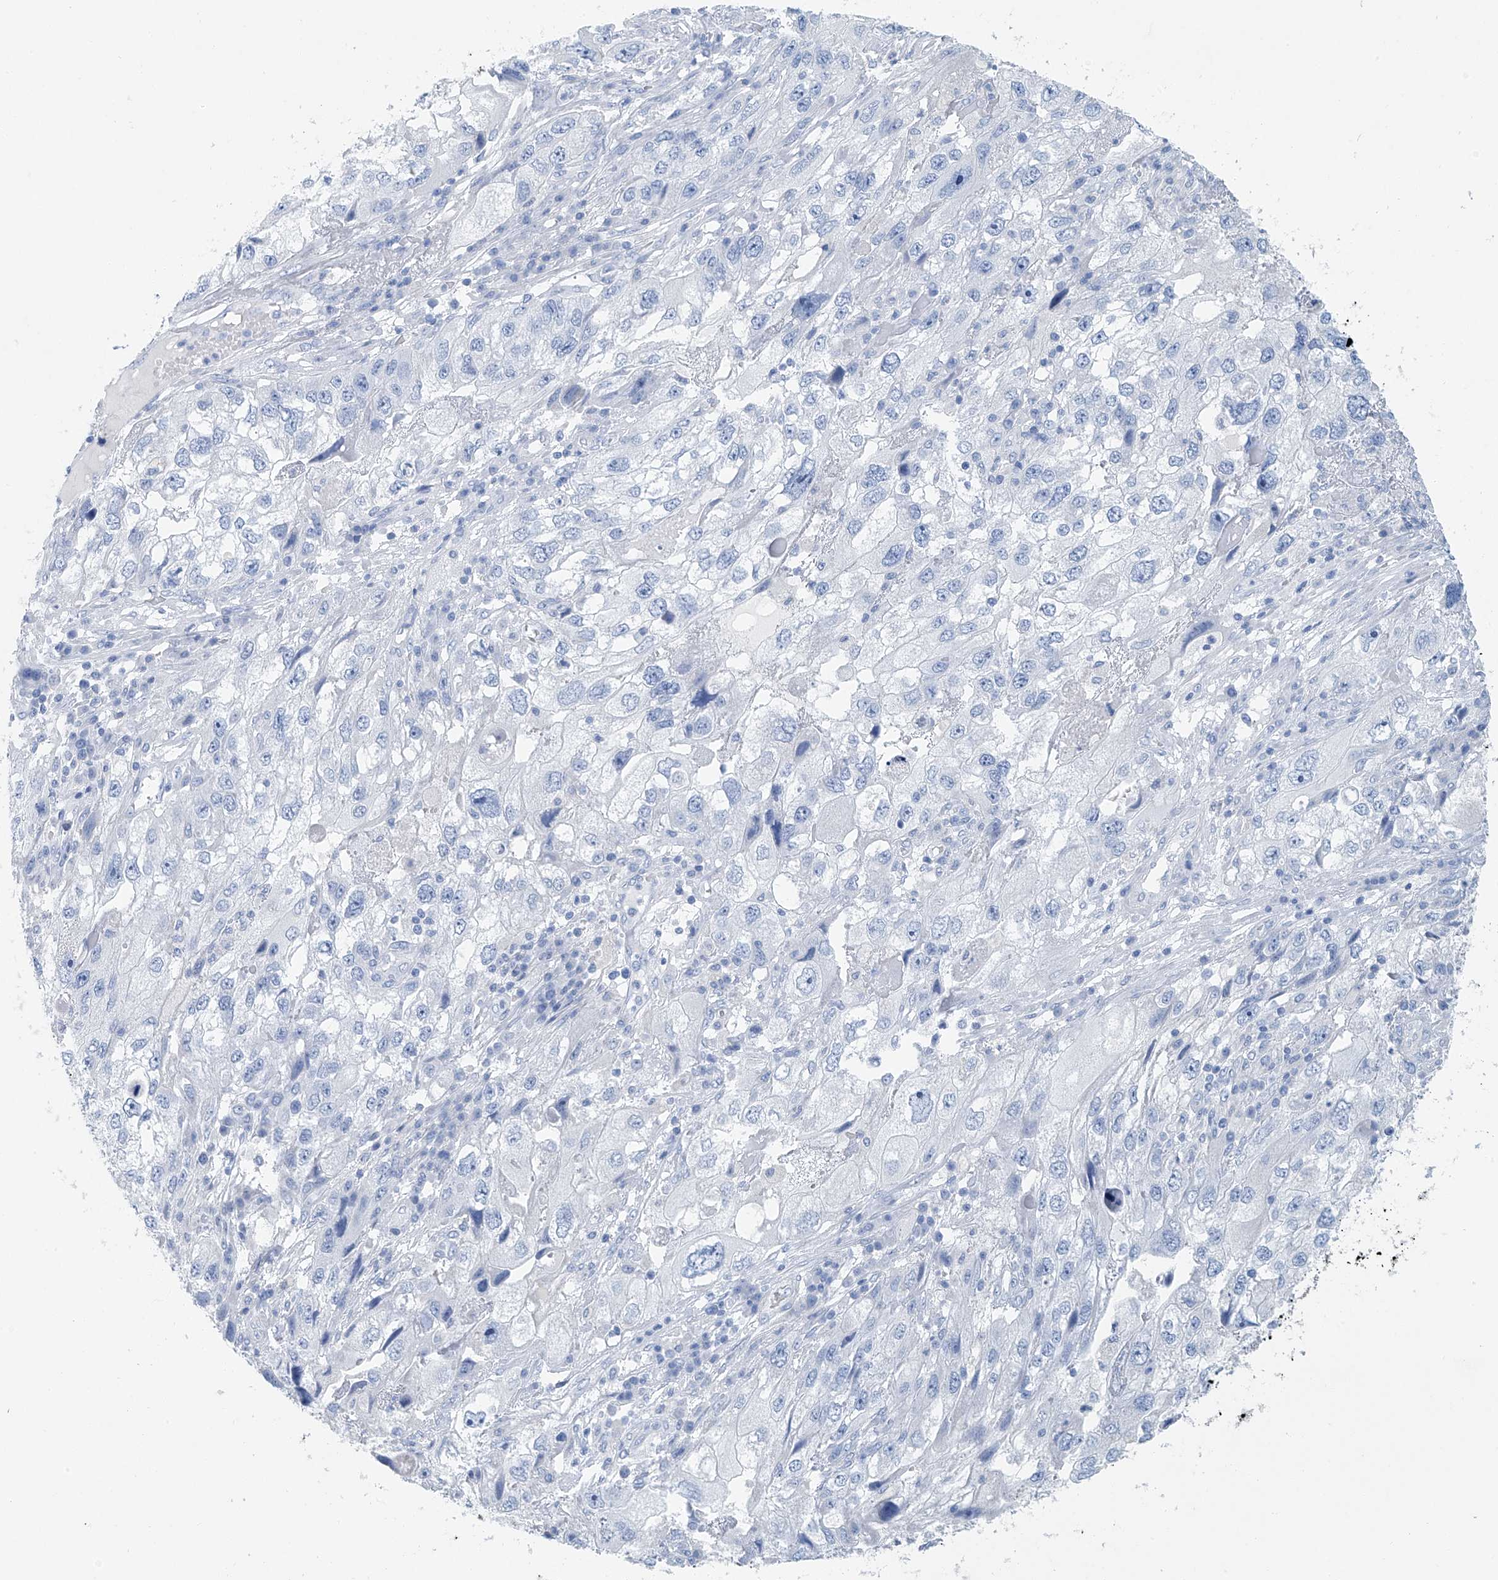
{"staining": {"intensity": "negative", "quantity": "none", "location": "none"}, "tissue": "endometrial cancer", "cell_type": "Tumor cells", "image_type": "cancer", "snomed": [{"axis": "morphology", "description": "Adenocarcinoma, NOS"}, {"axis": "topography", "description": "Endometrium"}], "caption": "This image is of endometrial cancer stained with IHC to label a protein in brown with the nuclei are counter-stained blue. There is no expression in tumor cells. (Stains: DAB (3,3'-diaminobenzidine) immunohistochemistry with hematoxylin counter stain, Microscopy: brightfield microscopy at high magnification).", "gene": "C1orf87", "patient": {"sex": "female", "age": 49}}